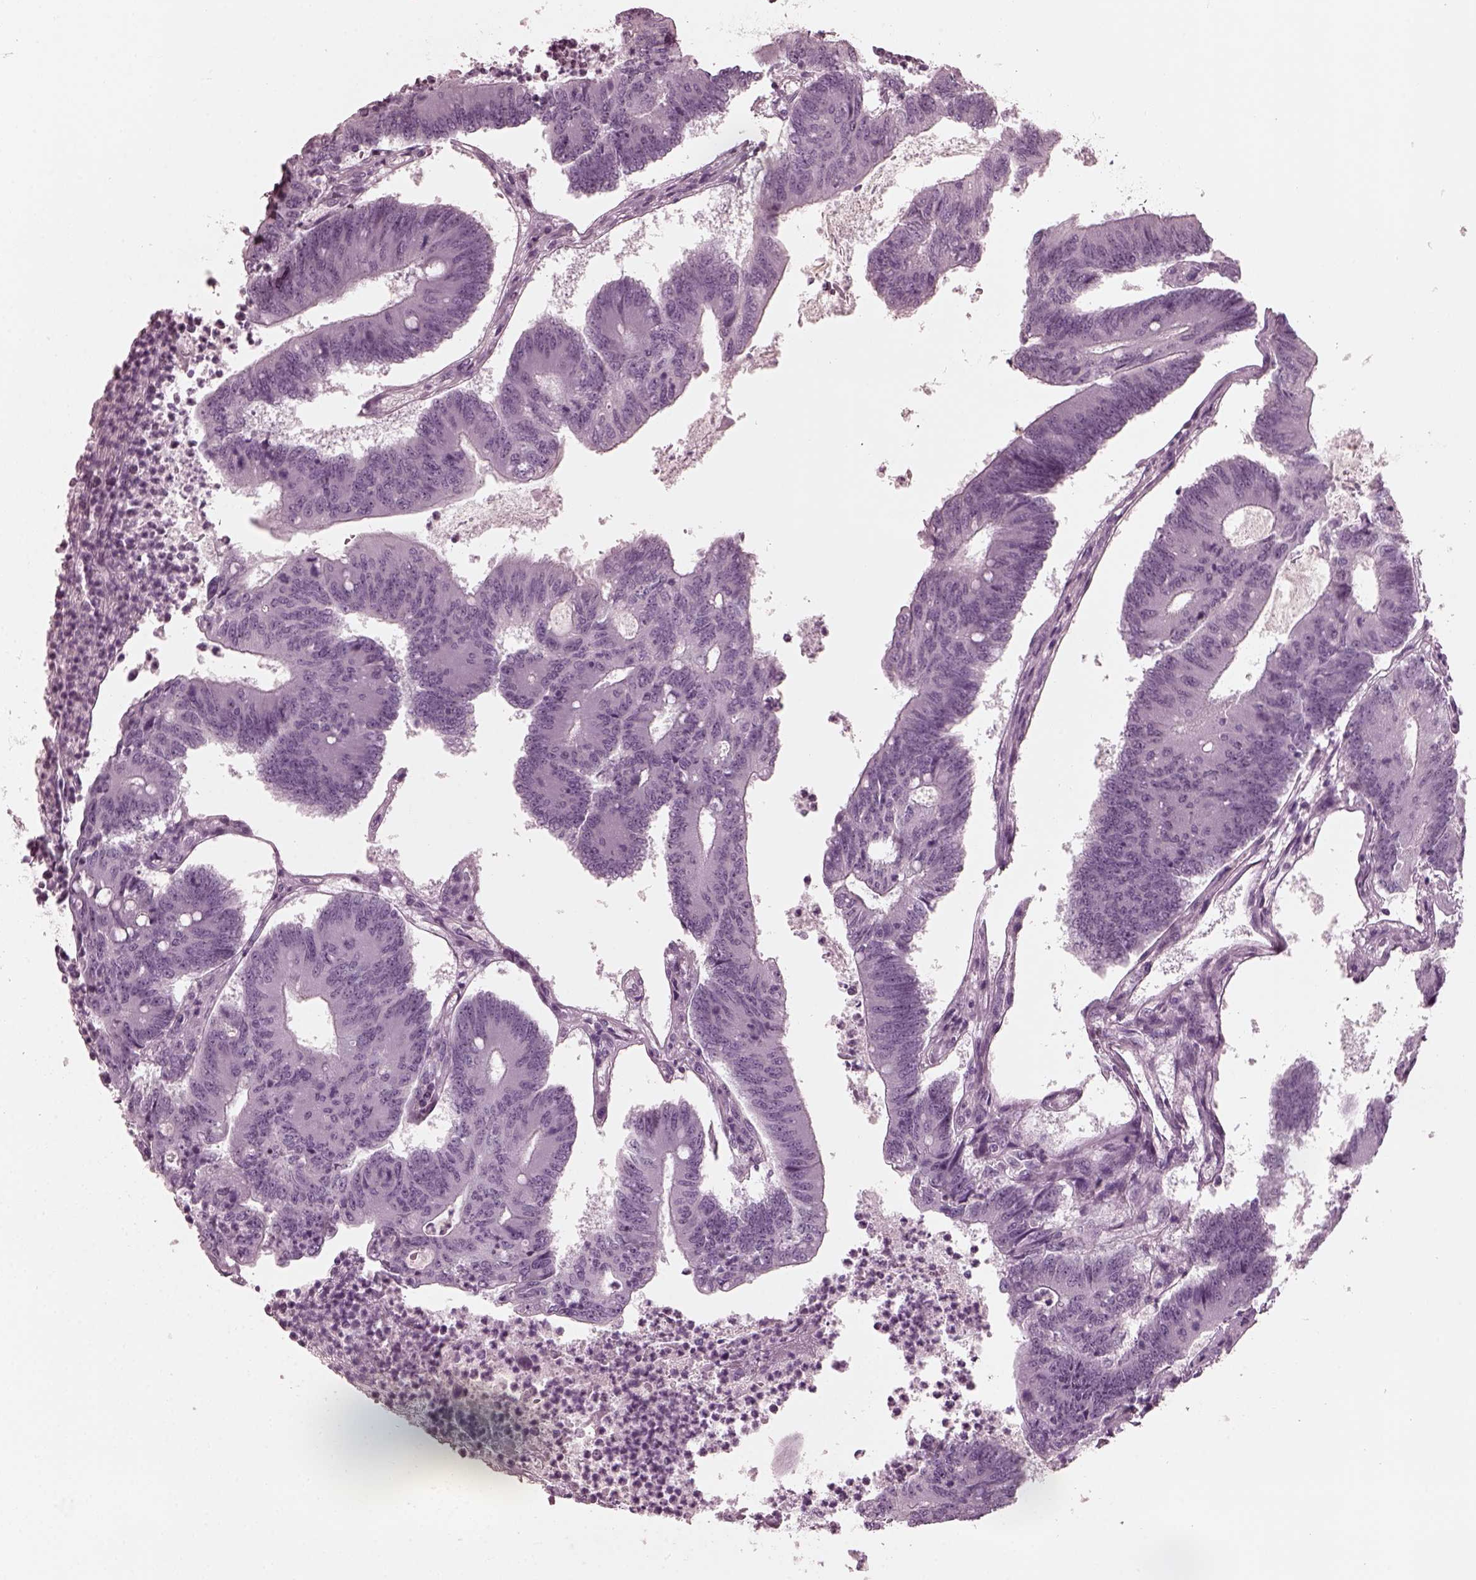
{"staining": {"intensity": "negative", "quantity": "none", "location": "none"}, "tissue": "colorectal cancer", "cell_type": "Tumor cells", "image_type": "cancer", "snomed": [{"axis": "morphology", "description": "Adenocarcinoma, NOS"}, {"axis": "topography", "description": "Colon"}], "caption": "Histopathology image shows no significant protein staining in tumor cells of adenocarcinoma (colorectal).", "gene": "GRM6", "patient": {"sex": "female", "age": 70}}